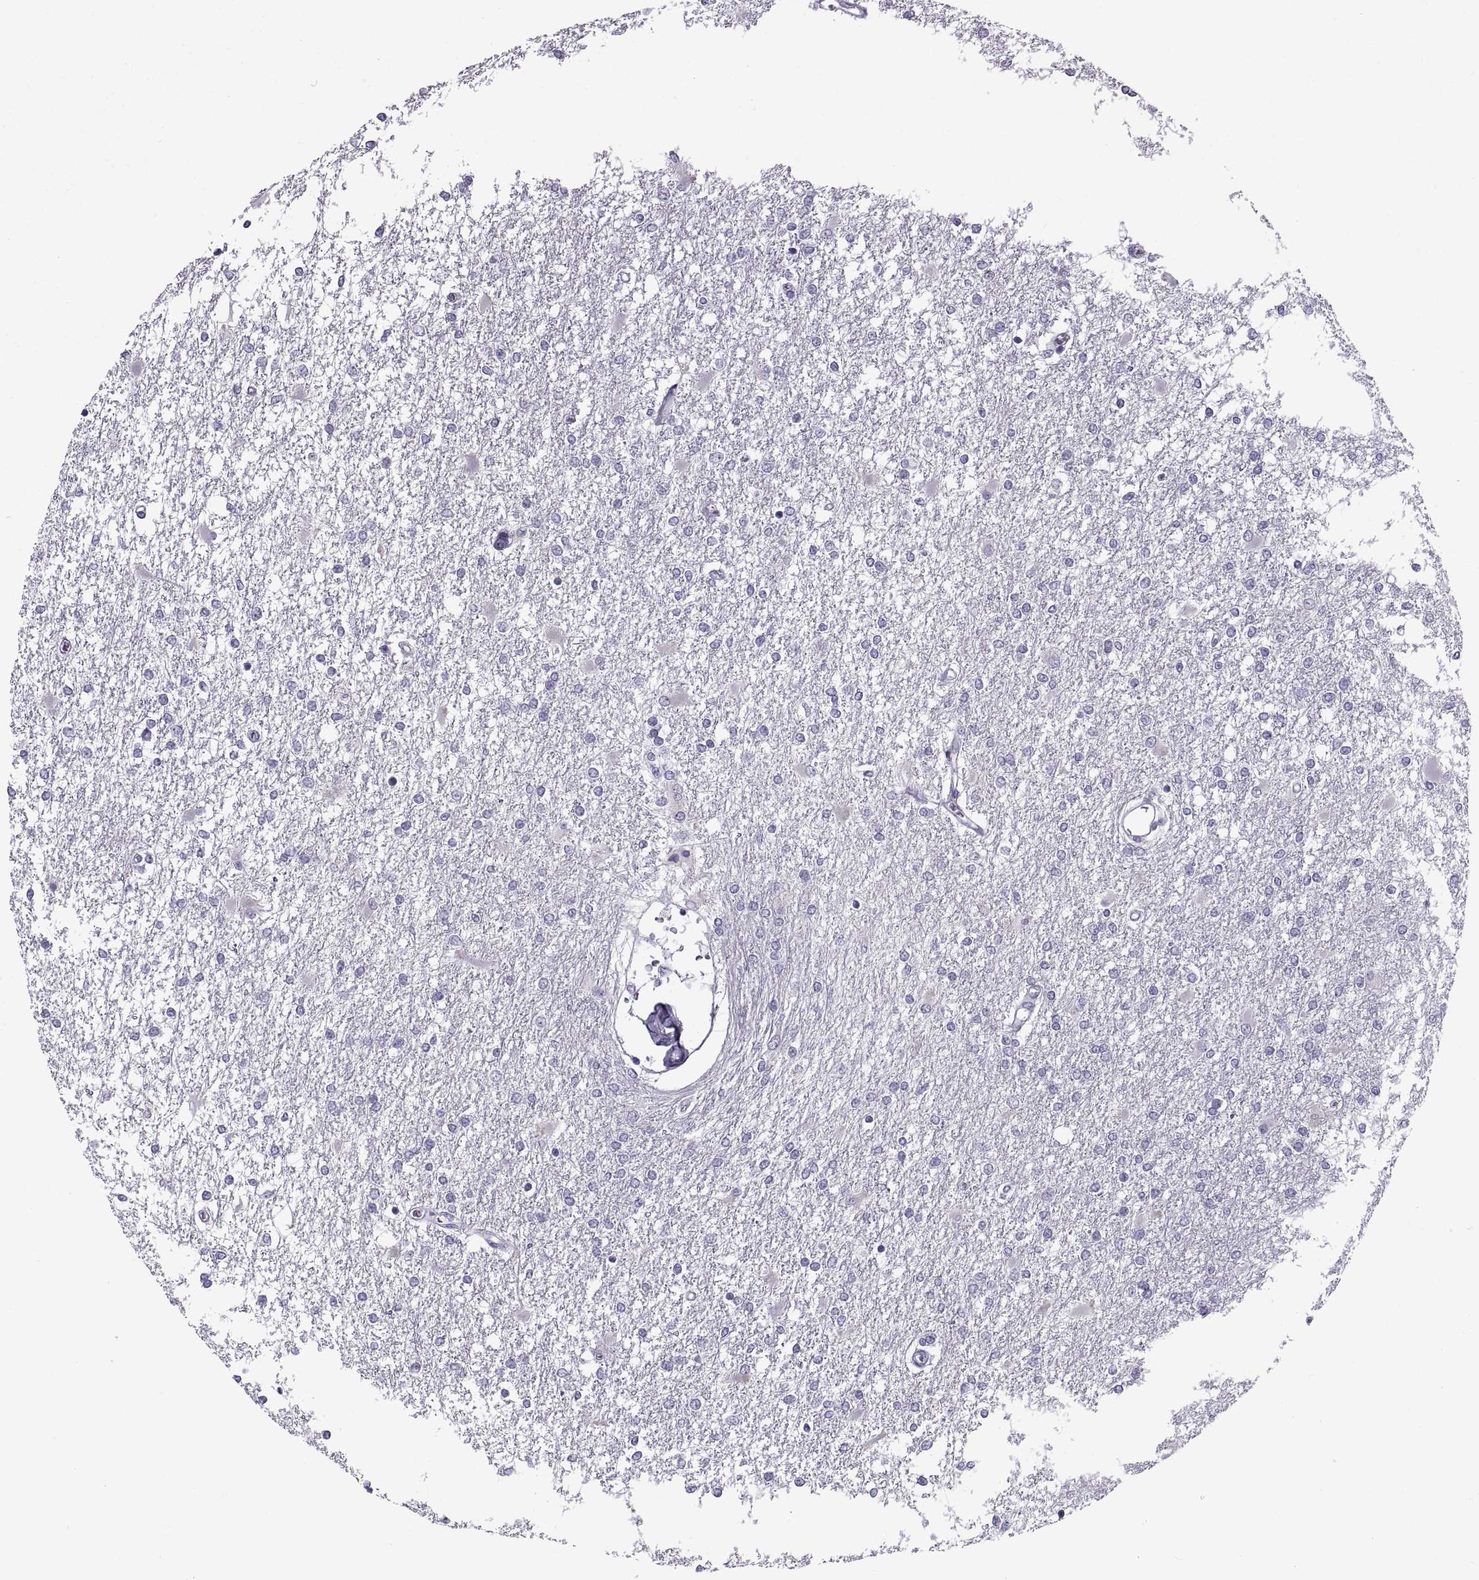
{"staining": {"intensity": "negative", "quantity": "none", "location": "none"}, "tissue": "glioma", "cell_type": "Tumor cells", "image_type": "cancer", "snomed": [{"axis": "morphology", "description": "Glioma, malignant, High grade"}, {"axis": "topography", "description": "Cerebral cortex"}], "caption": "Immunohistochemical staining of human malignant glioma (high-grade) reveals no significant staining in tumor cells. Brightfield microscopy of IHC stained with DAB (brown) and hematoxylin (blue), captured at high magnification.", "gene": "RLBP1", "patient": {"sex": "male", "age": 79}}